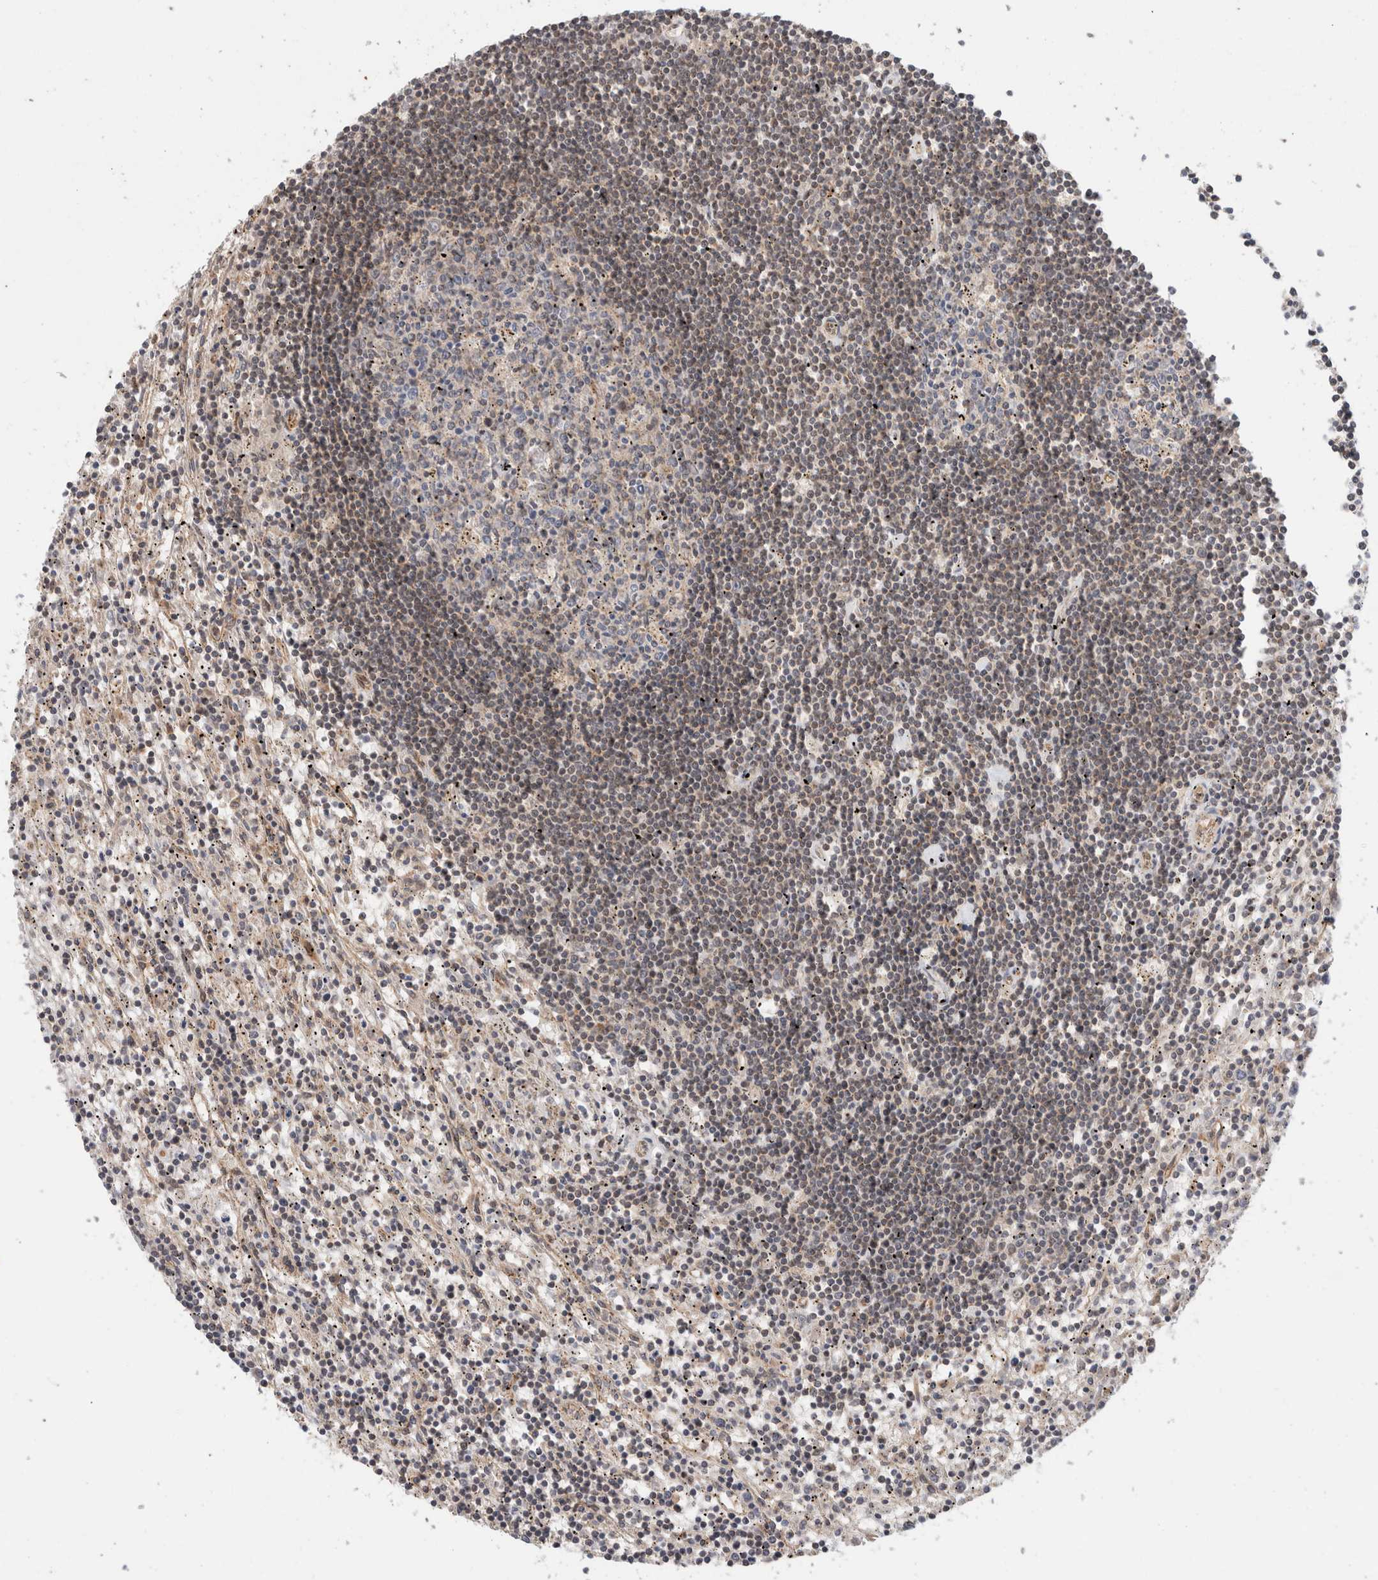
{"staining": {"intensity": "negative", "quantity": "none", "location": "none"}, "tissue": "lymphoma", "cell_type": "Tumor cells", "image_type": "cancer", "snomed": [{"axis": "morphology", "description": "Malignant lymphoma, non-Hodgkin's type, Low grade"}, {"axis": "topography", "description": "Spleen"}], "caption": "Immunohistochemical staining of human lymphoma reveals no significant staining in tumor cells.", "gene": "OTUD6B", "patient": {"sex": "male", "age": 76}}